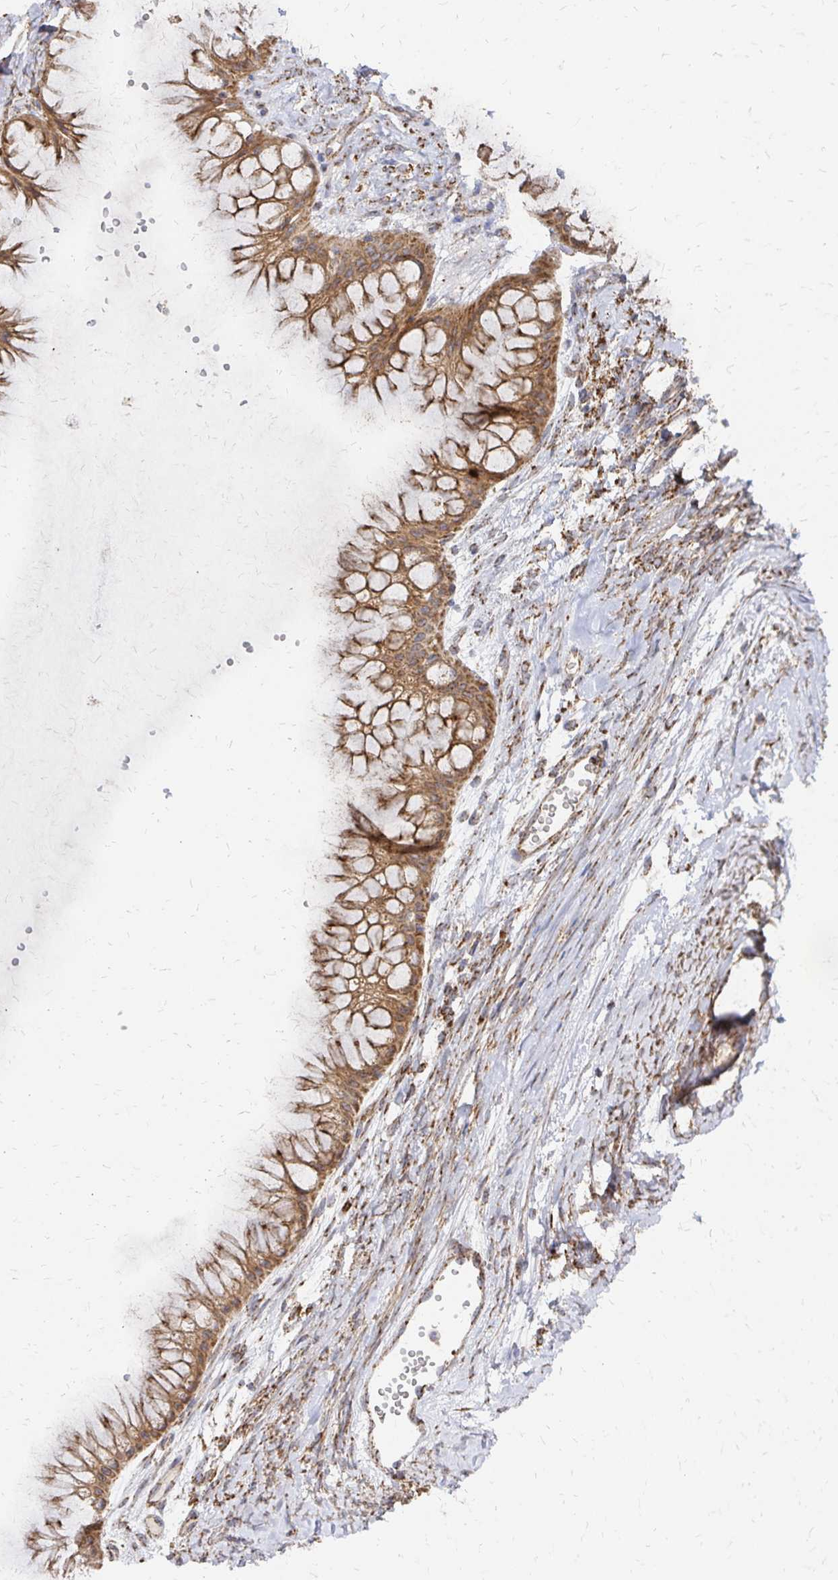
{"staining": {"intensity": "moderate", "quantity": ">75%", "location": "cytoplasmic/membranous"}, "tissue": "ovarian cancer", "cell_type": "Tumor cells", "image_type": "cancer", "snomed": [{"axis": "morphology", "description": "Cystadenocarcinoma, mucinous, NOS"}, {"axis": "topography", "description": "Ovary"}], "caption": "Immunohistochemical staining of human ovarian cancer (mucinous cystadenocarcinoma) demonstrates medium levels of moderate cytoplasmic/membranous protein staining in approximately >75% of tumor cells. (DAB = brown stain, brightfield microscopy at high magnification).", "gene": "STOML2", "patient": {"sex": "female", "age": 61}}